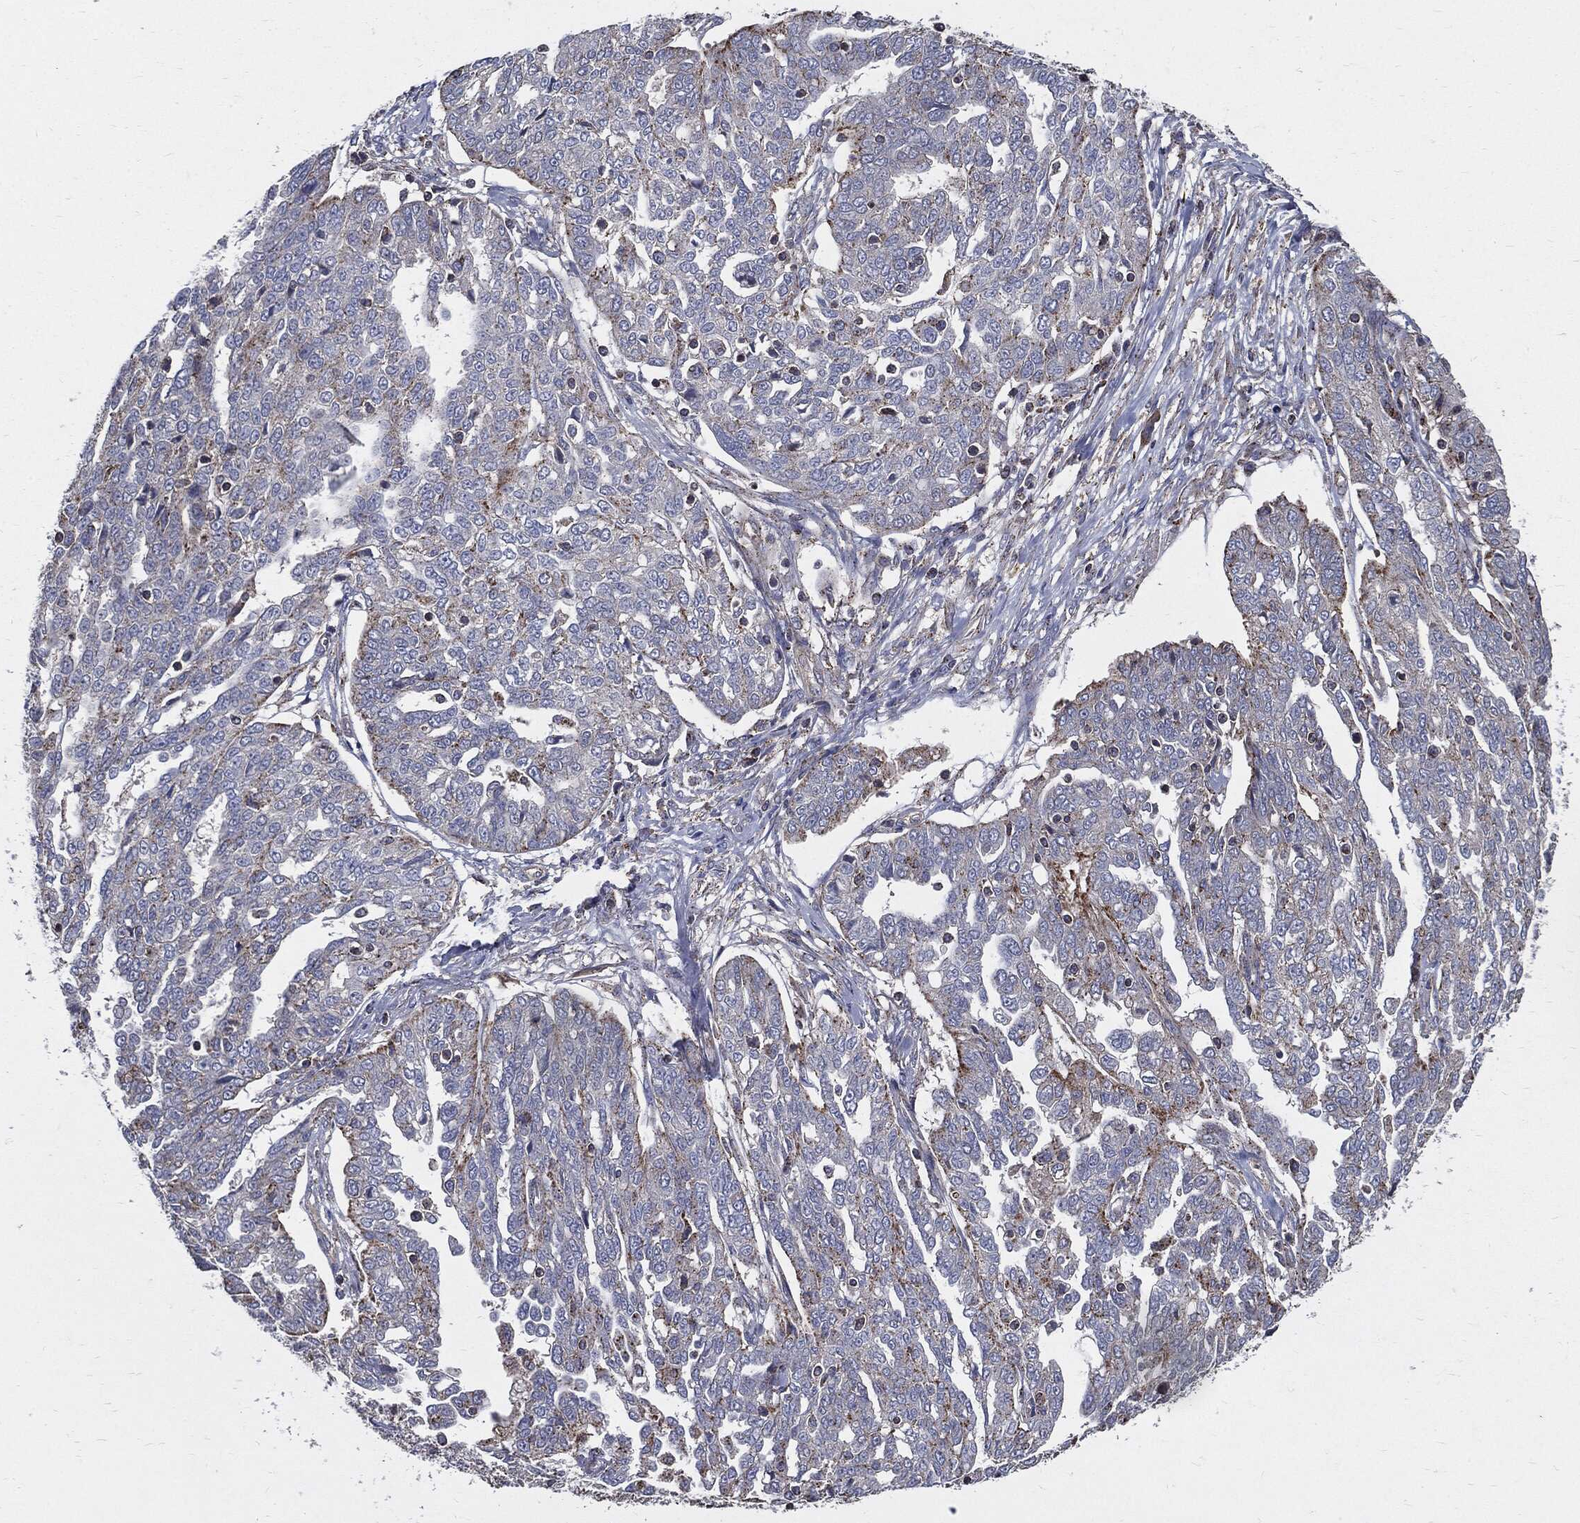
{"staining": {"intensity": "weak", "quantity": "<25%", "location": "cytoplasmic/membranous"}, "tissue": "ovarian cancer", "cell_type": "Tumor cells", "image_type": "cancer", "snomed": [{"axis": "morphology", "description": "Cystadenocarcinoma, serous, NOS"}, {"axis": "topography", "description": "Ovary"}], "caption": "IHC photomicrograph of human serous cystadenocarcinoma (ovarian) stained for a protein (brown), which shows no positivity in tumor cells.", "gene": "PDCD6IP", "patient": {"sex": "female", "age": 67}}